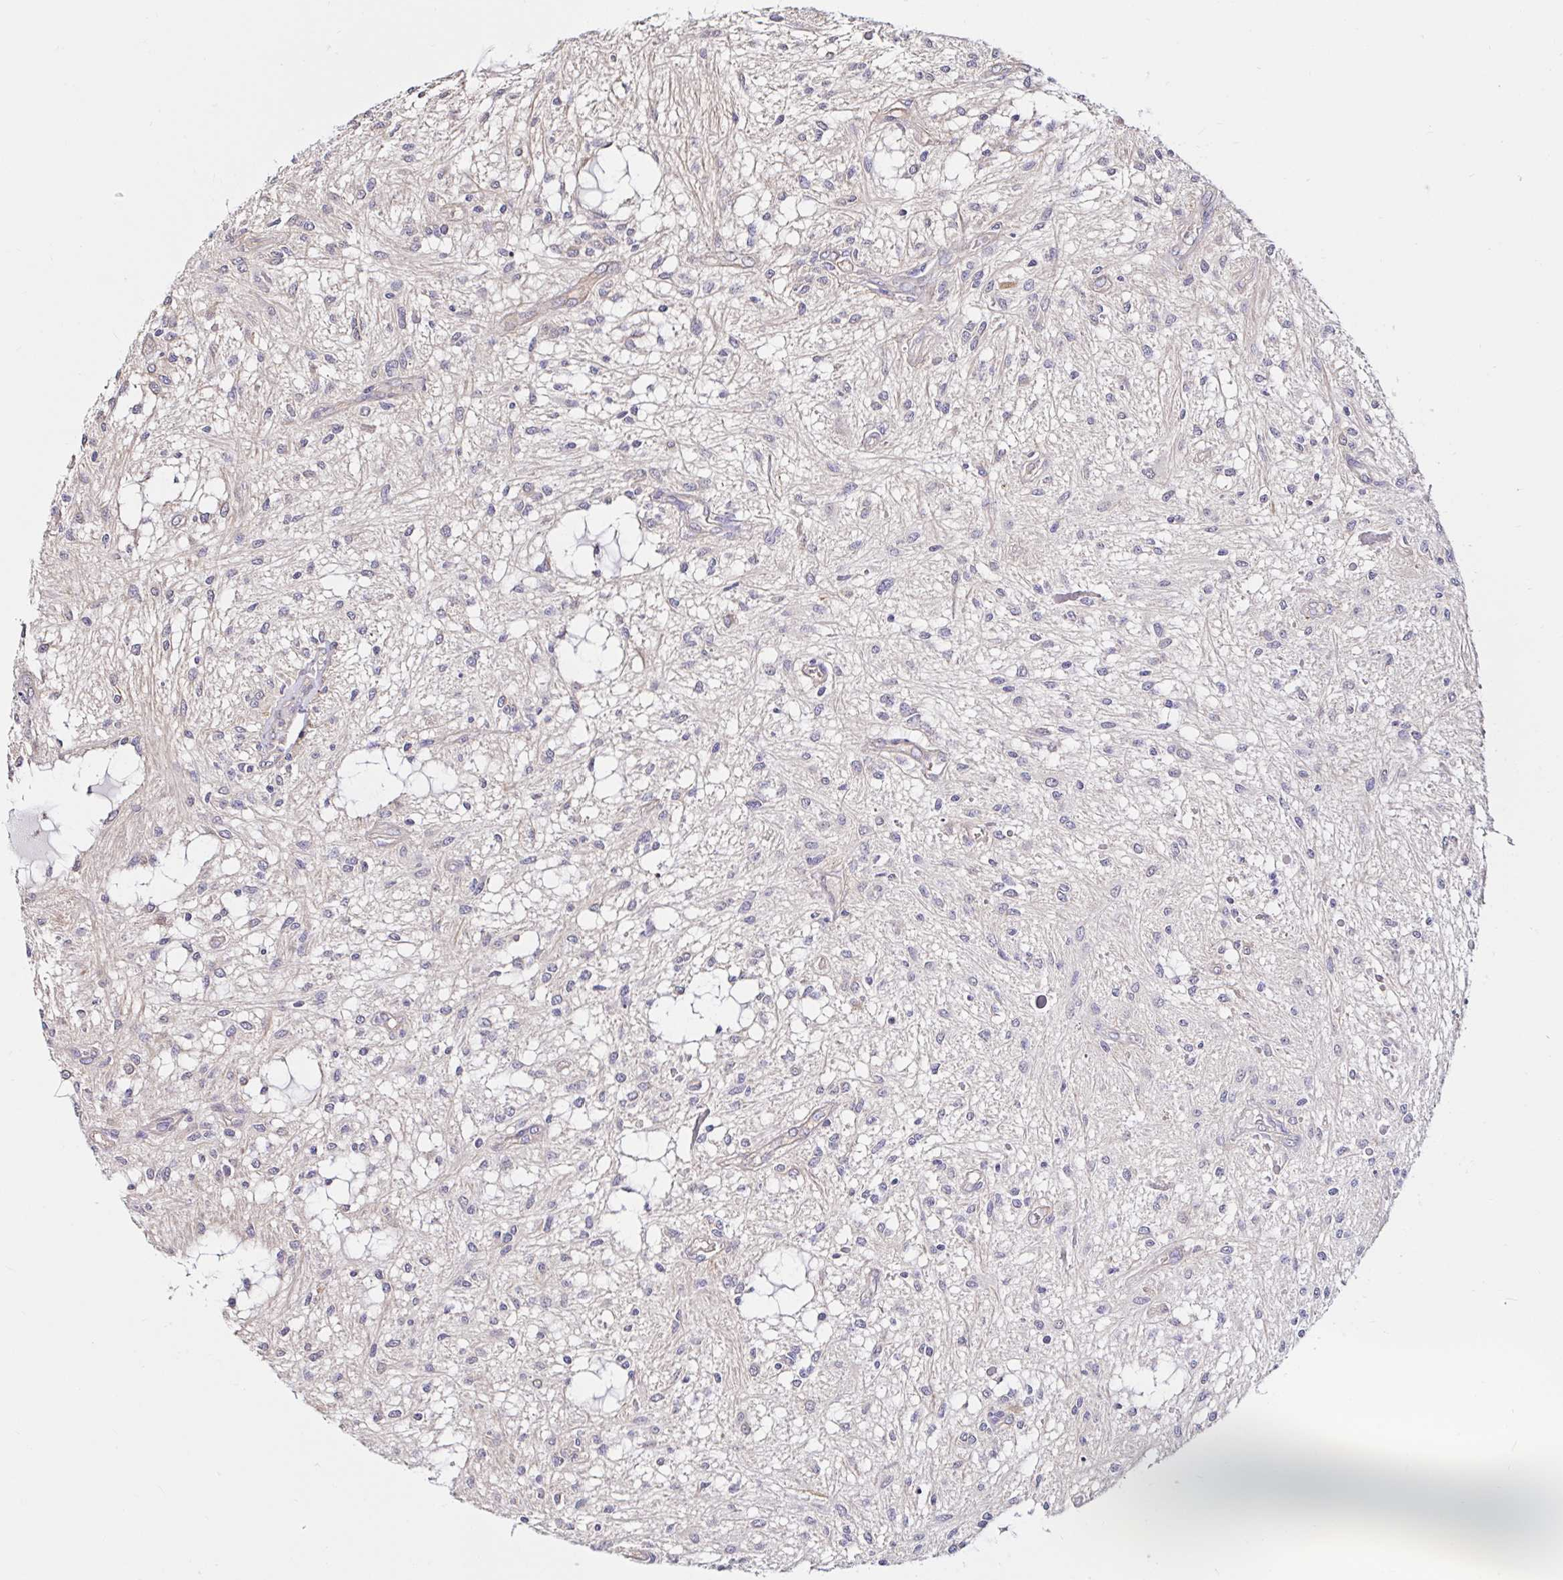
{"staining": {"intensity": "negative", "quantity": "none", "location": "none"}, "tissue": "glioma", "cell_type": "Tumor cells", "image_type": "cancer", "snomed": [{"axis": "morphology", "description": "Glioma, malignant, Low grade"}, {"axis": "topography", "description": "Cerebellum"}], "caption": "This is an immunohistochemistry (IHC) histopathology image of human malignant glioma (low-grade). There is no expression in tumor cells.", "gene": "RSRP1", "patient": {"sex": "female", "age": 14}}